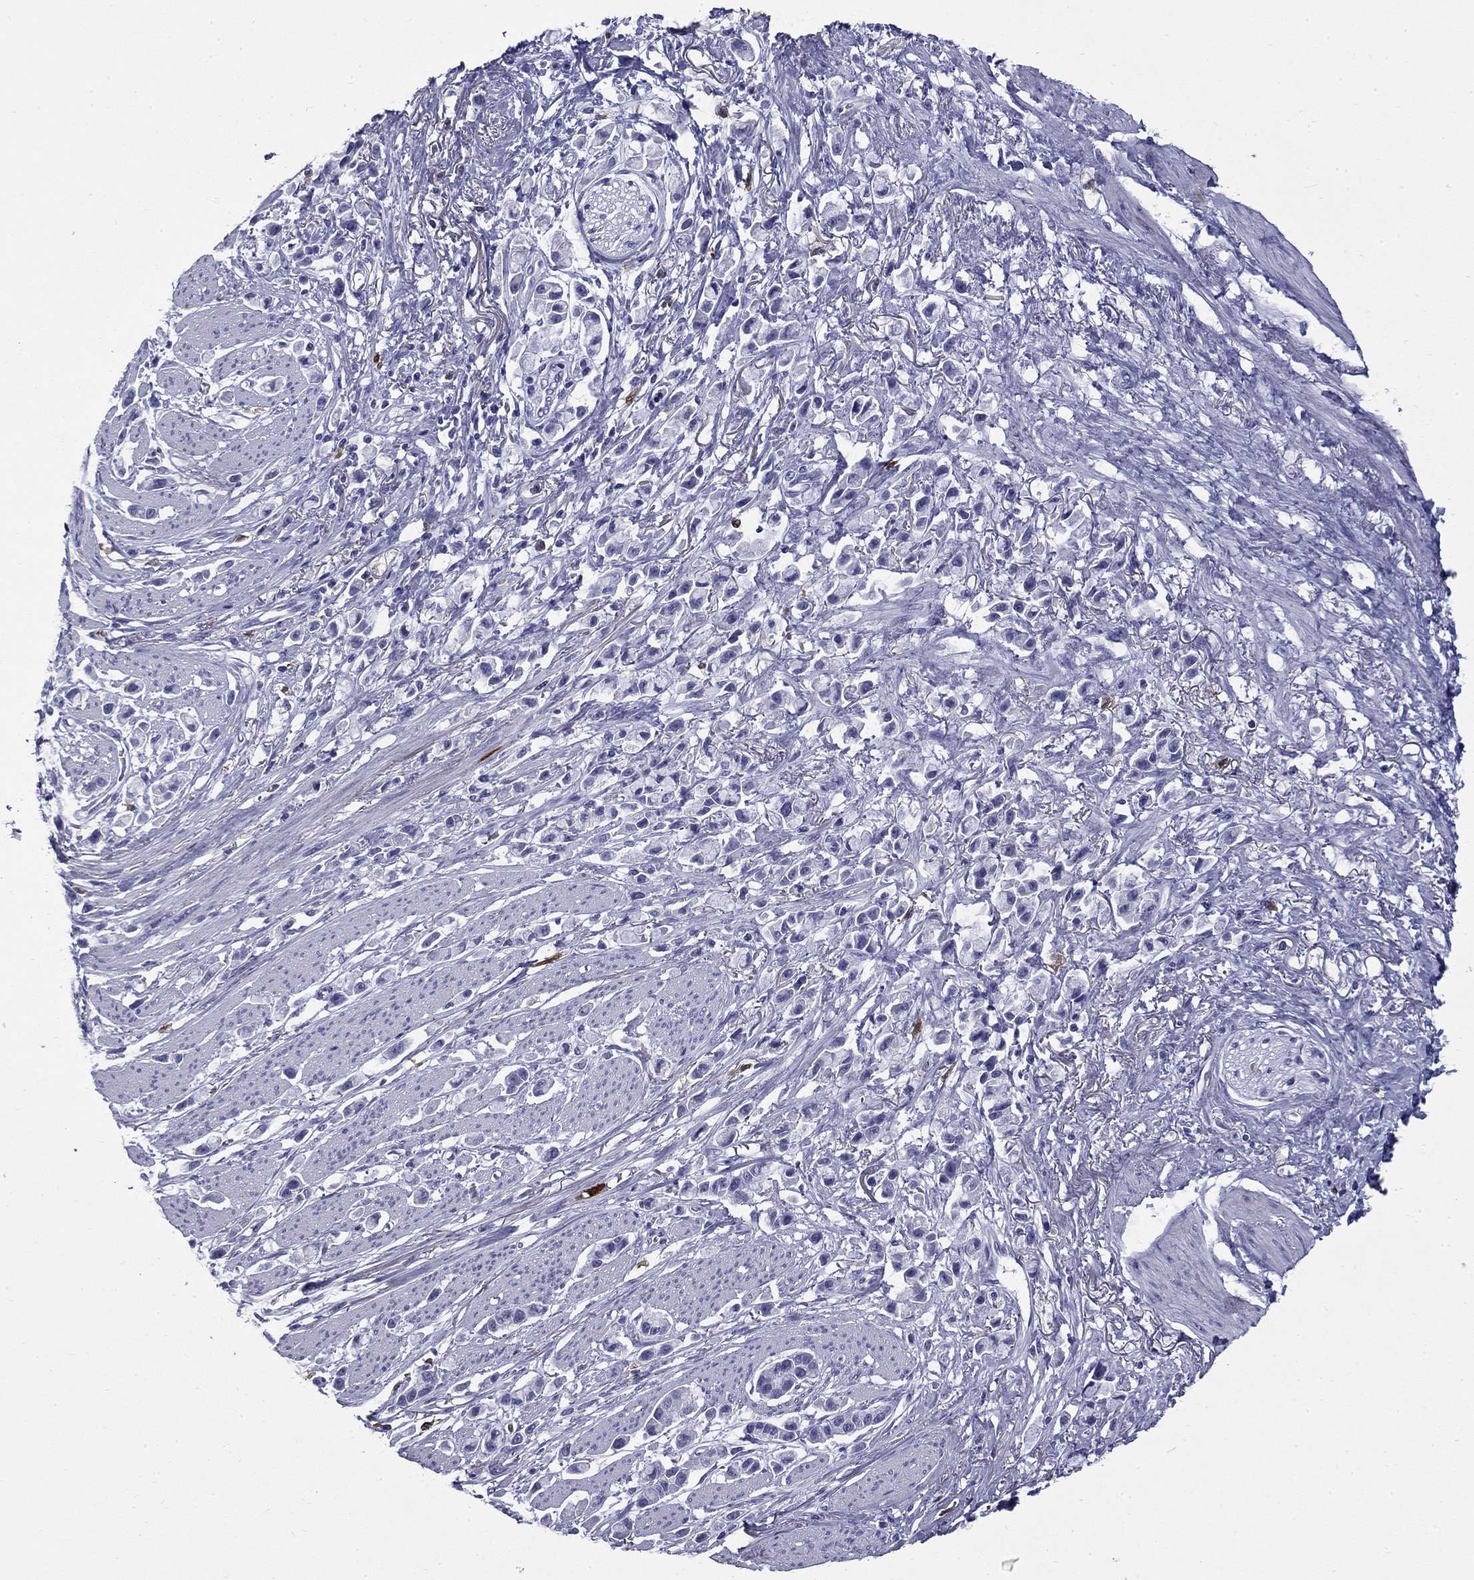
{"staining": {"intensity": "negative", "quantity": "none", "location": "none"}, "tissue": "stomach cancer", "cell_type": "Tumor cells", "image_type": "cancer", "snomed": [{"axis": "morphology", "description": "Adenocarcinoma, NOS"}, {"axis": "topography", "description": "Stomach"}], "caption": "IHC of adenocarcinoma (stomach) shows no staining in tumor cells.", "gene": "TRIM29", "patient": {"sex": "female", "age": 81}}